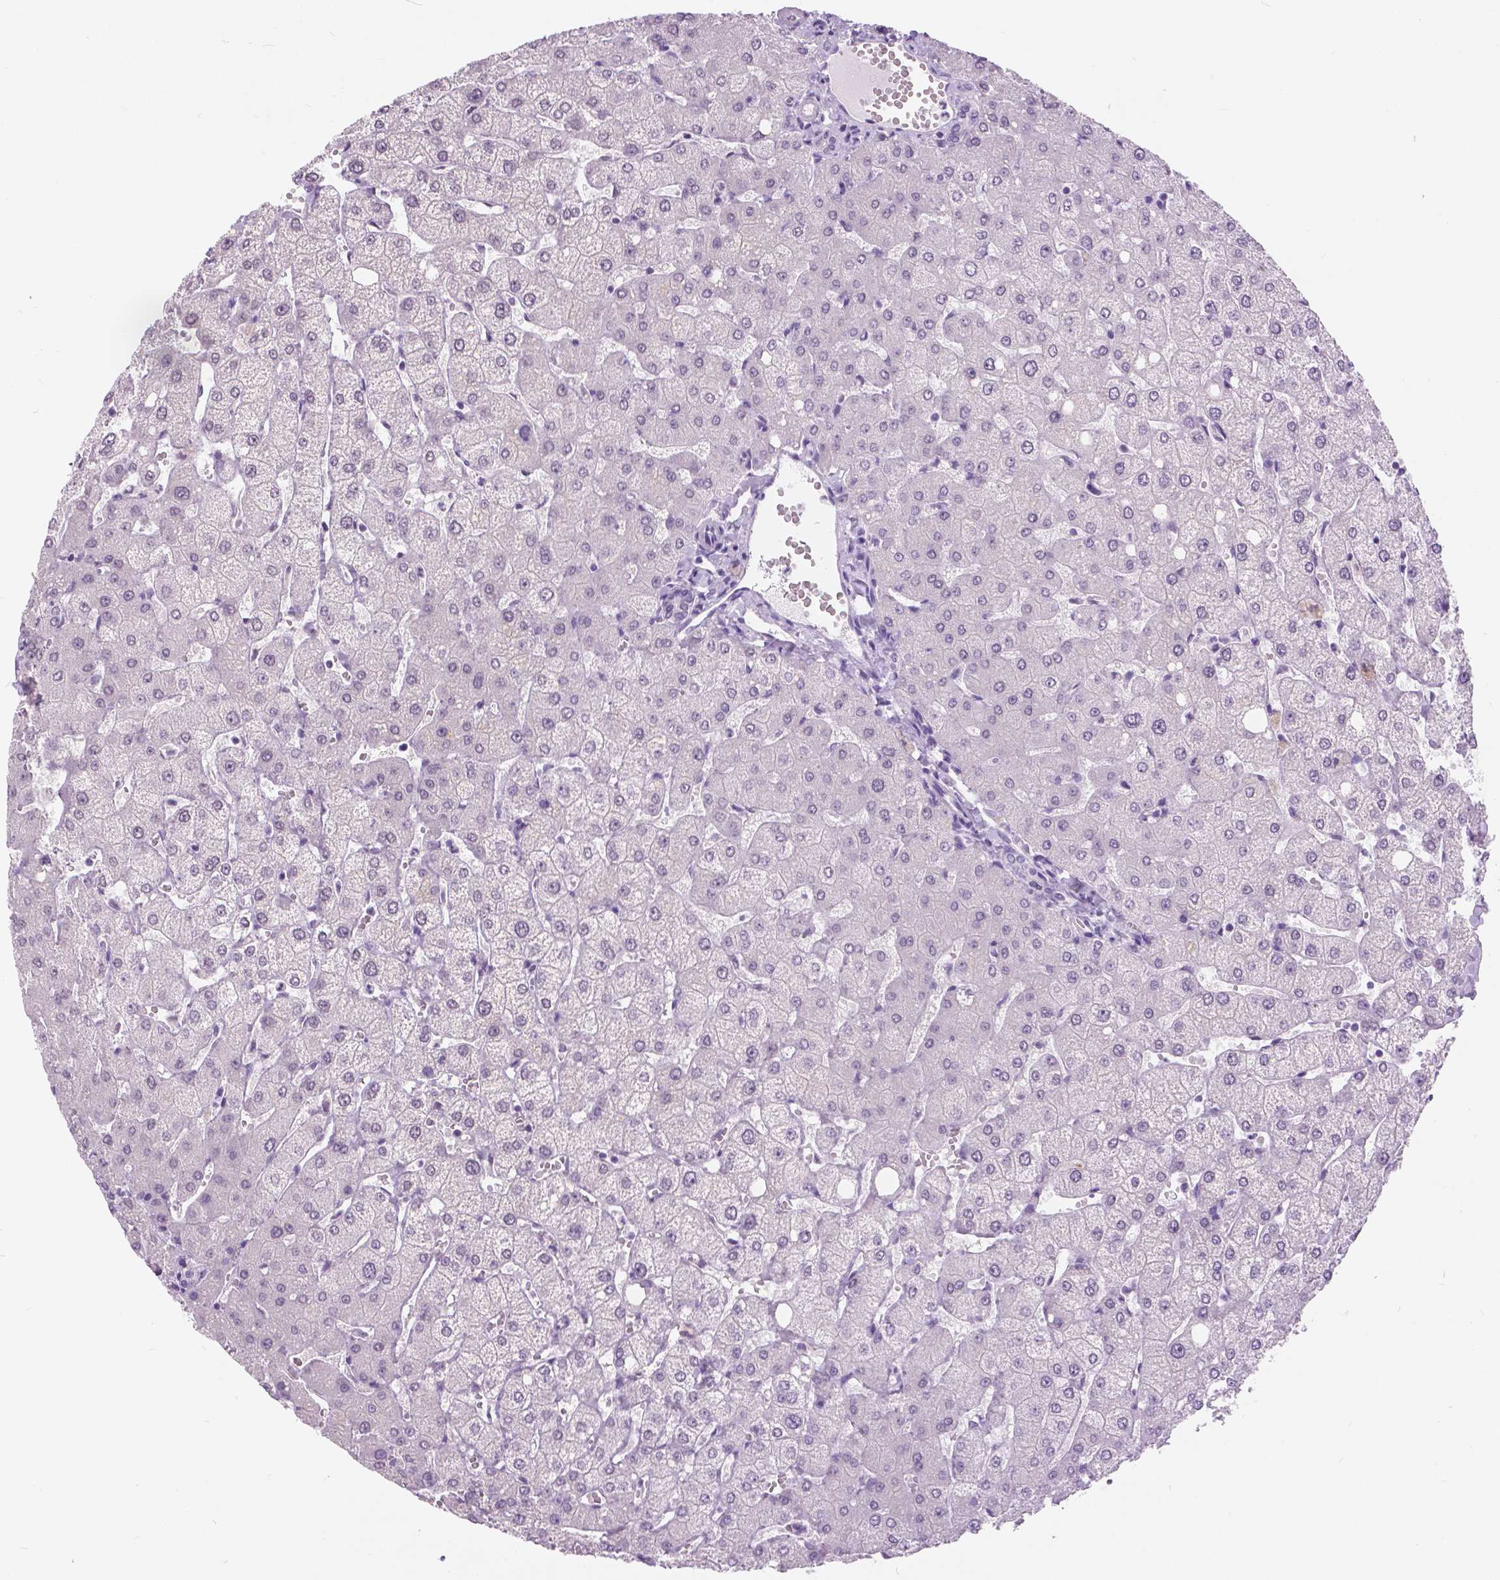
{"staining": {"intensity": "negative", "quantity": "none", "location": "none"}, "tissue": "liver", "cell_type": "Cholangiocytes", "image_type": "normal", "snomed": [{"axis": "morphology", "description": "Normal tissue, NOS"}, {"axis": "topography", "description": "Liver"}], "caption": "High power microscopy histopathology image of an IHC micrograph of benign liver, revealing no significant staining in cholangiocytes.", "gene": "MYOM1", "patient": {"sex": "female", "age": 54}}